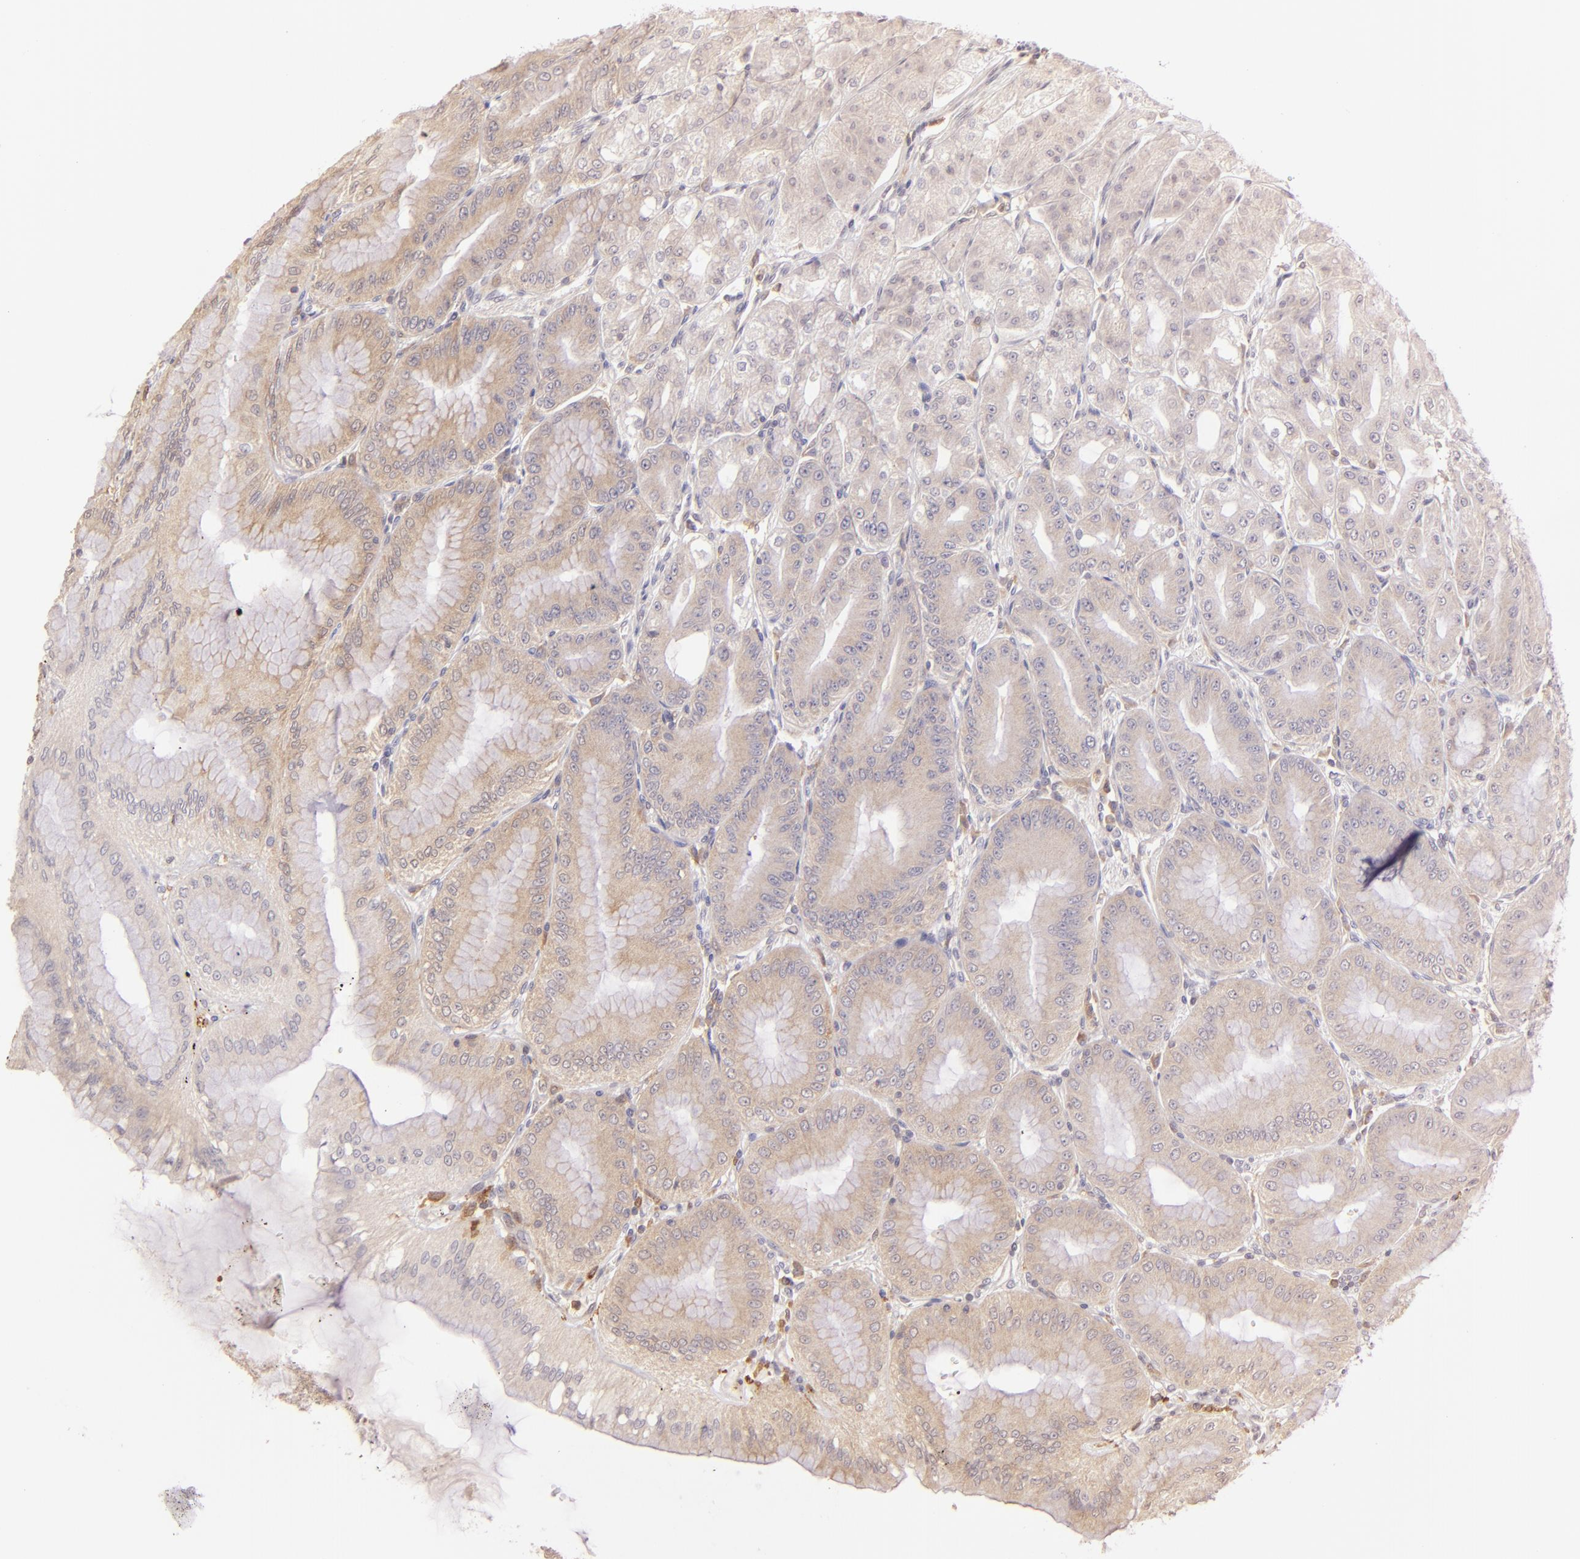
{"staining": {"intensity": "weak", "quantity": ">75%", "location": "cytoplasmic/membranous"}, "tissue": "stomach", "cell_type": "Glandular cells", "image_type": "normal", "snomed": [{"axis": "morphology", "description": "Normal tissue, NOS"}, {"axis": "topography", "description": "Stomach, lower"}], "caption": "A low amount of weak cytoplasmic/membranous staining is appreciated in approximately >75% of glandular cells in normal stomach.", "gene": "BTK", "patient": {"sex": "male", "age": 71}}